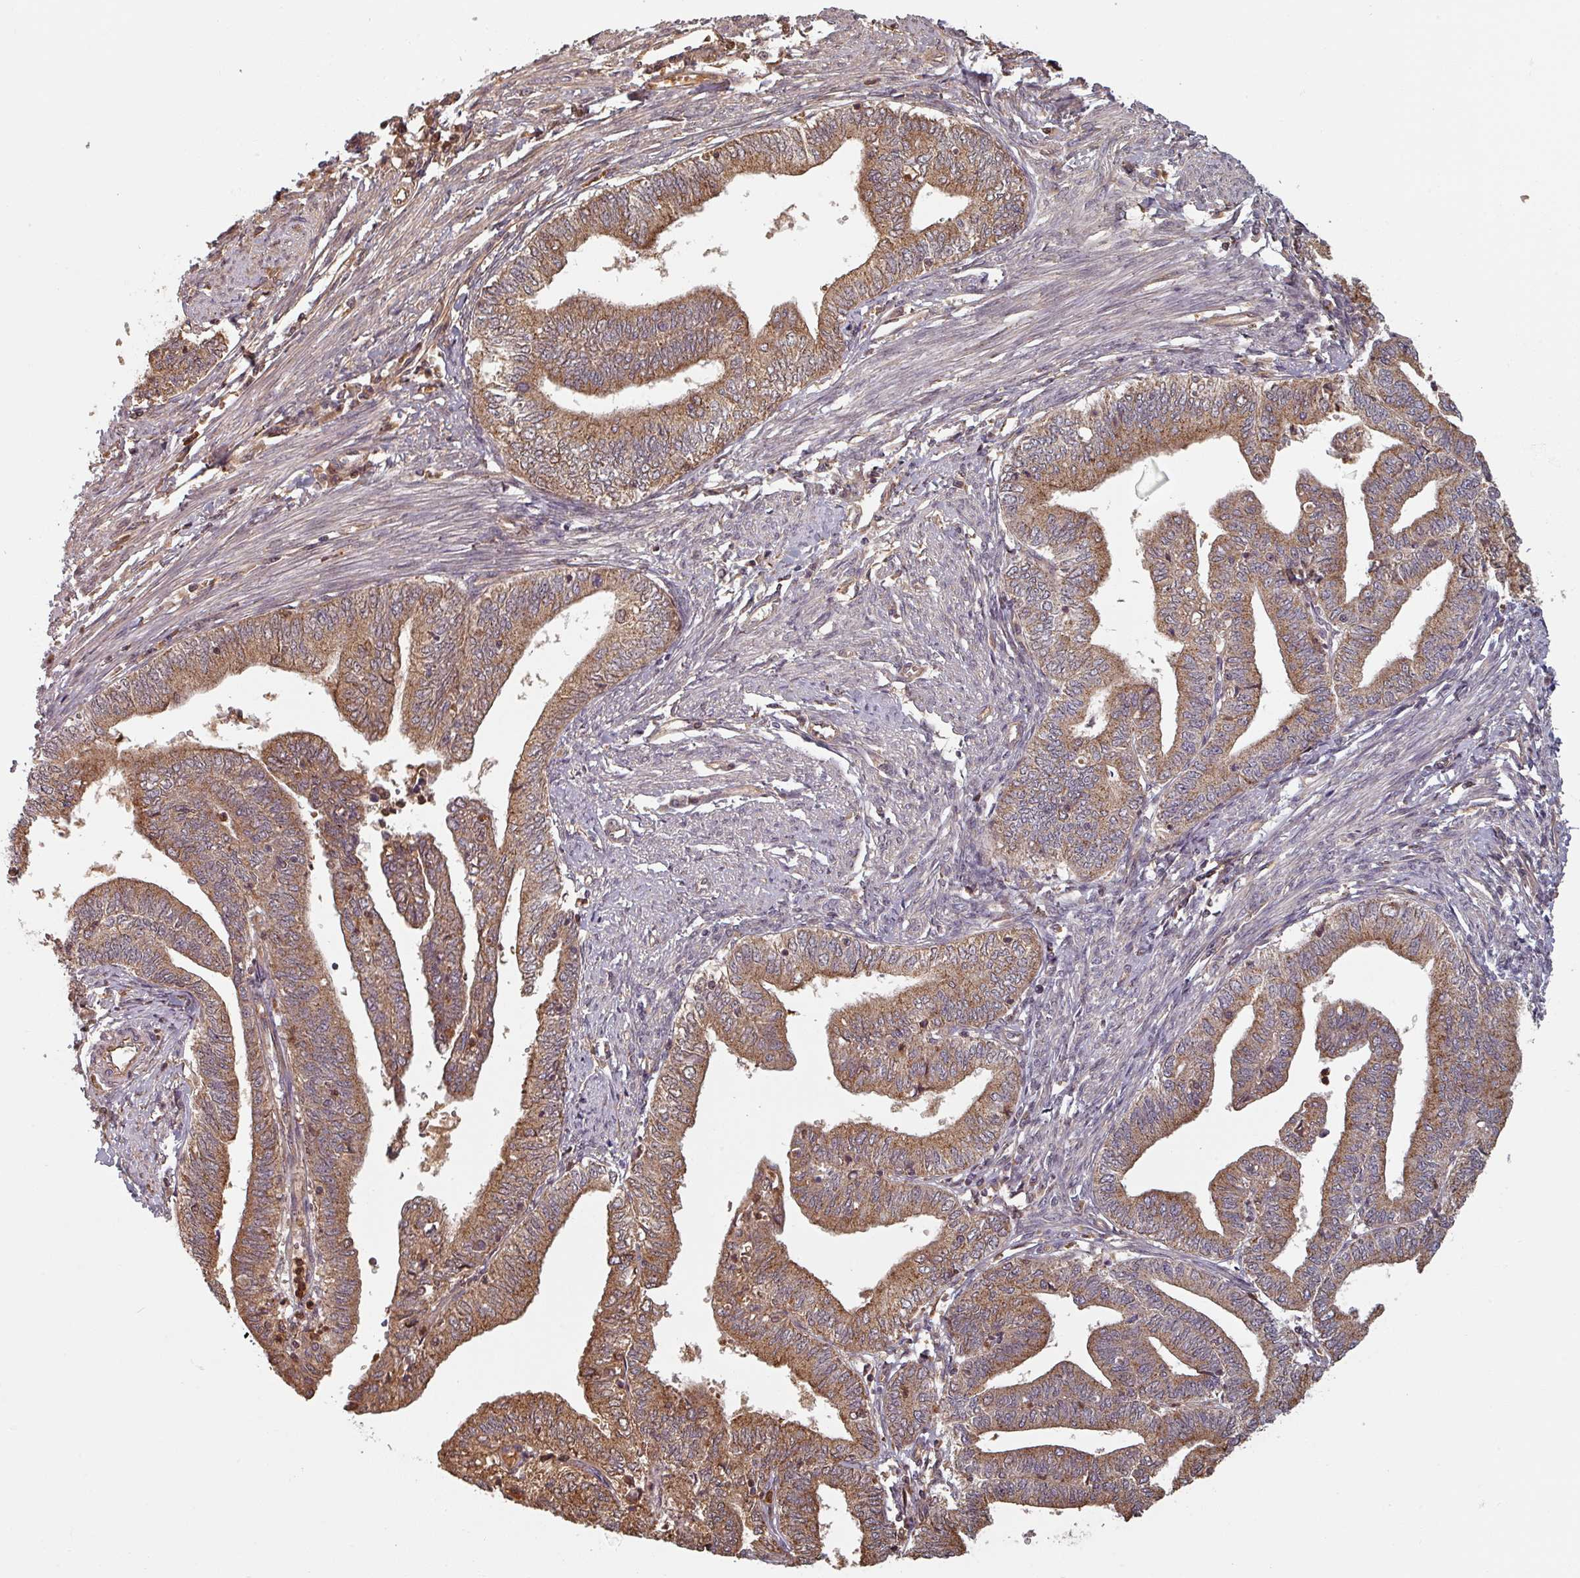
{"staining": {"intensity": "moderate", "quantity": ">75%", "location": "cytoplasmic/membranous"}, "tissue": "endometrial cancer", "cell_type": "Tumor cells", "image_type": "cancer", "snomed": [{"axis": "morphology", "description": "Adenocarcinoma, NOS"}, {"axis": "topography", "description": "Endometrium"}], "caption": "Protein analysis of adenocarcinoma (endometrial) tissue demonstrates moderate cytoplasmic/membranous positivity in about >75% of tumor cells.", "gene": "EID1", "patient": {"sex": "female", "age": 66}}